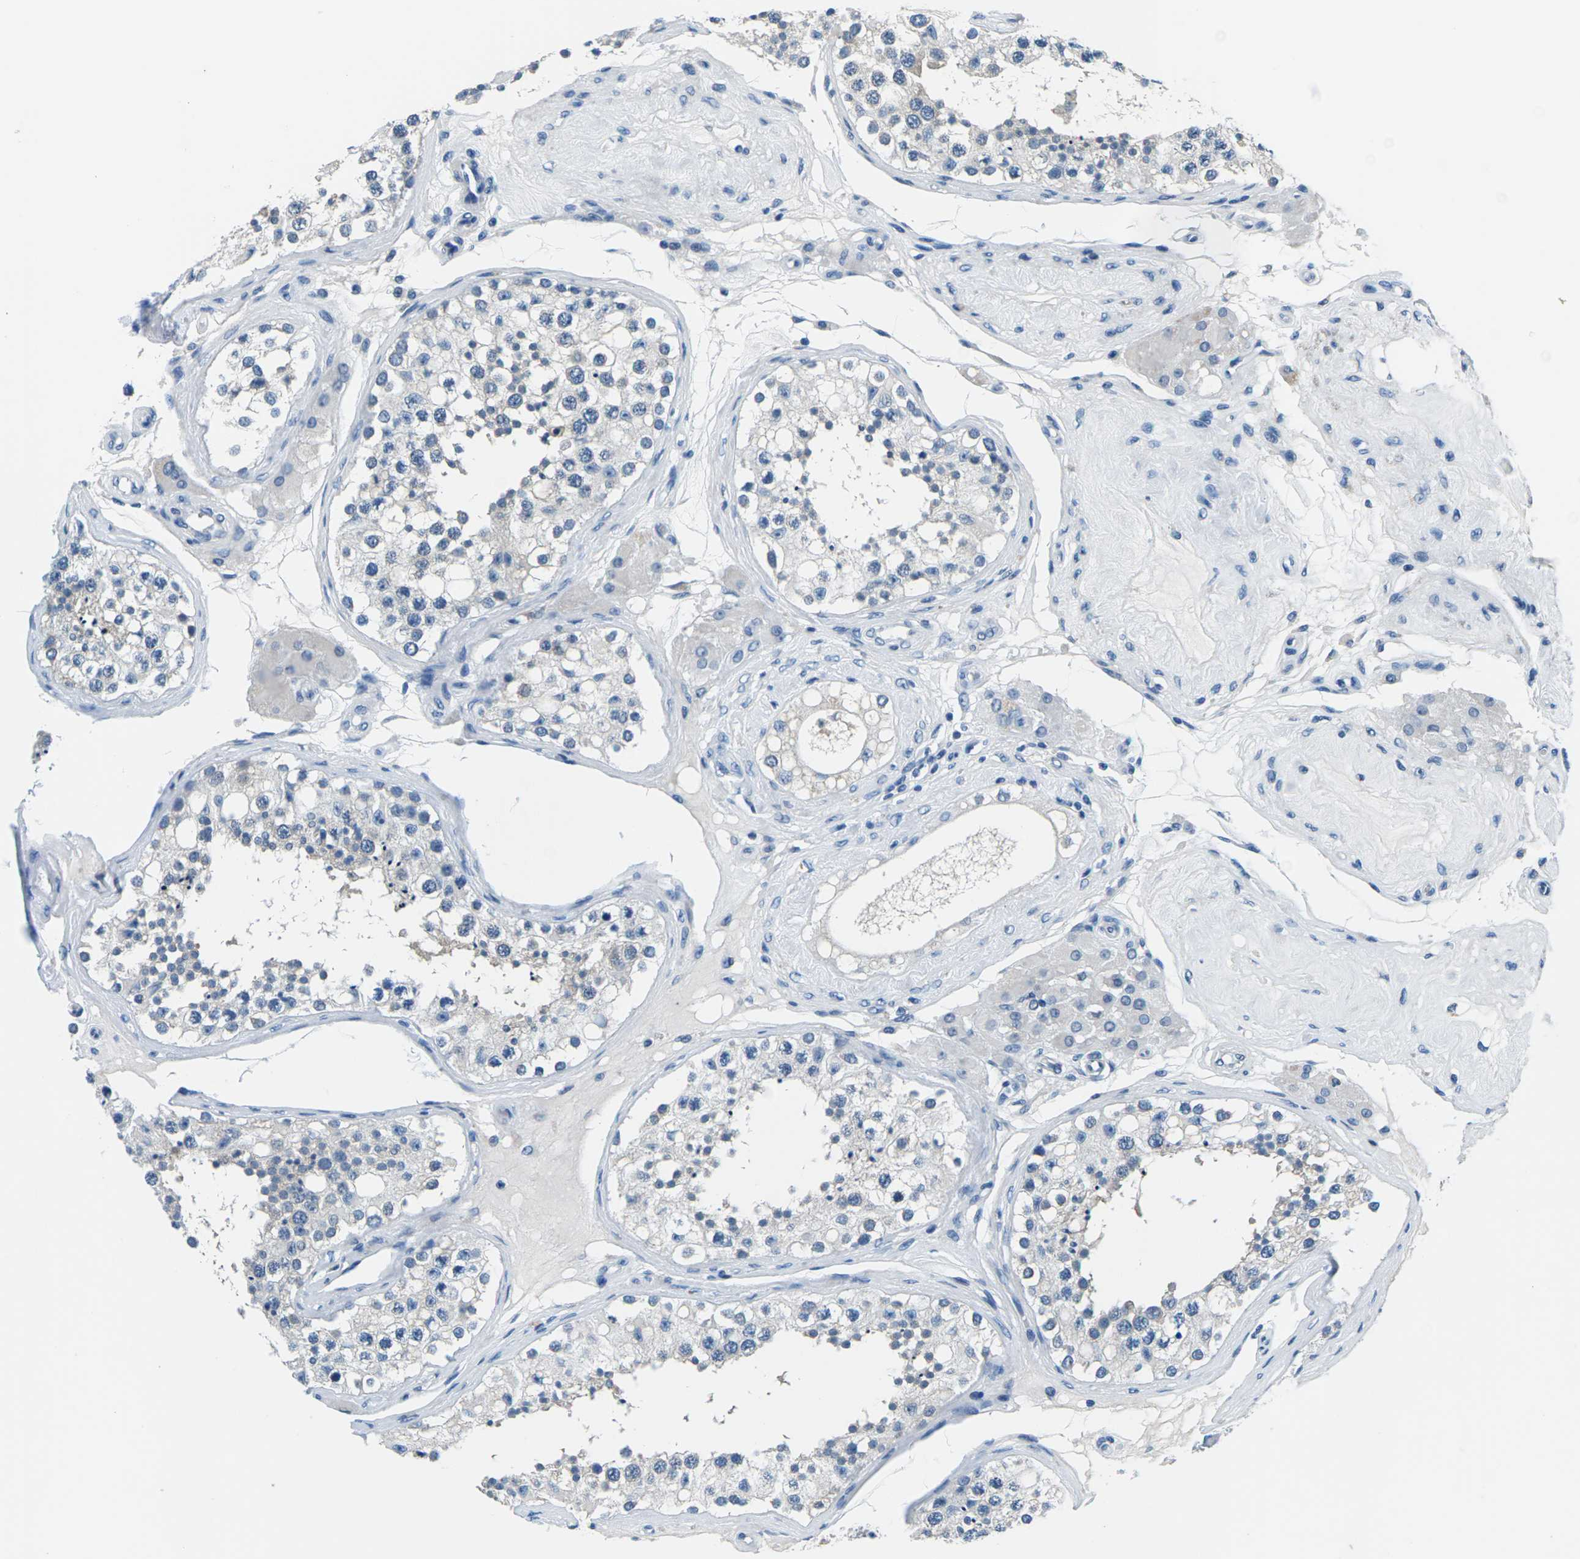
{"staining": {"intensity": "weak", "quantity": "<25%", "location": "cytoplasmic/membranous"}, "tissue": "testis", "cell_type": "Cells in seminiferous ducts", "image_type": "normal", "snomed": [{"axis": "morphology", "description": "Normal tissue, NOS"}, {"axis": "topography", "description": "Testis"}], "caption": "High magnification brightfield microscopy of normal testis stained with DAB (brown) and counterstained with hematoxylin (blue): cells in seminiferous ducts show no significant expression.", "gene": "UMOD", "patient": {"sex": "male", "age": 68}}